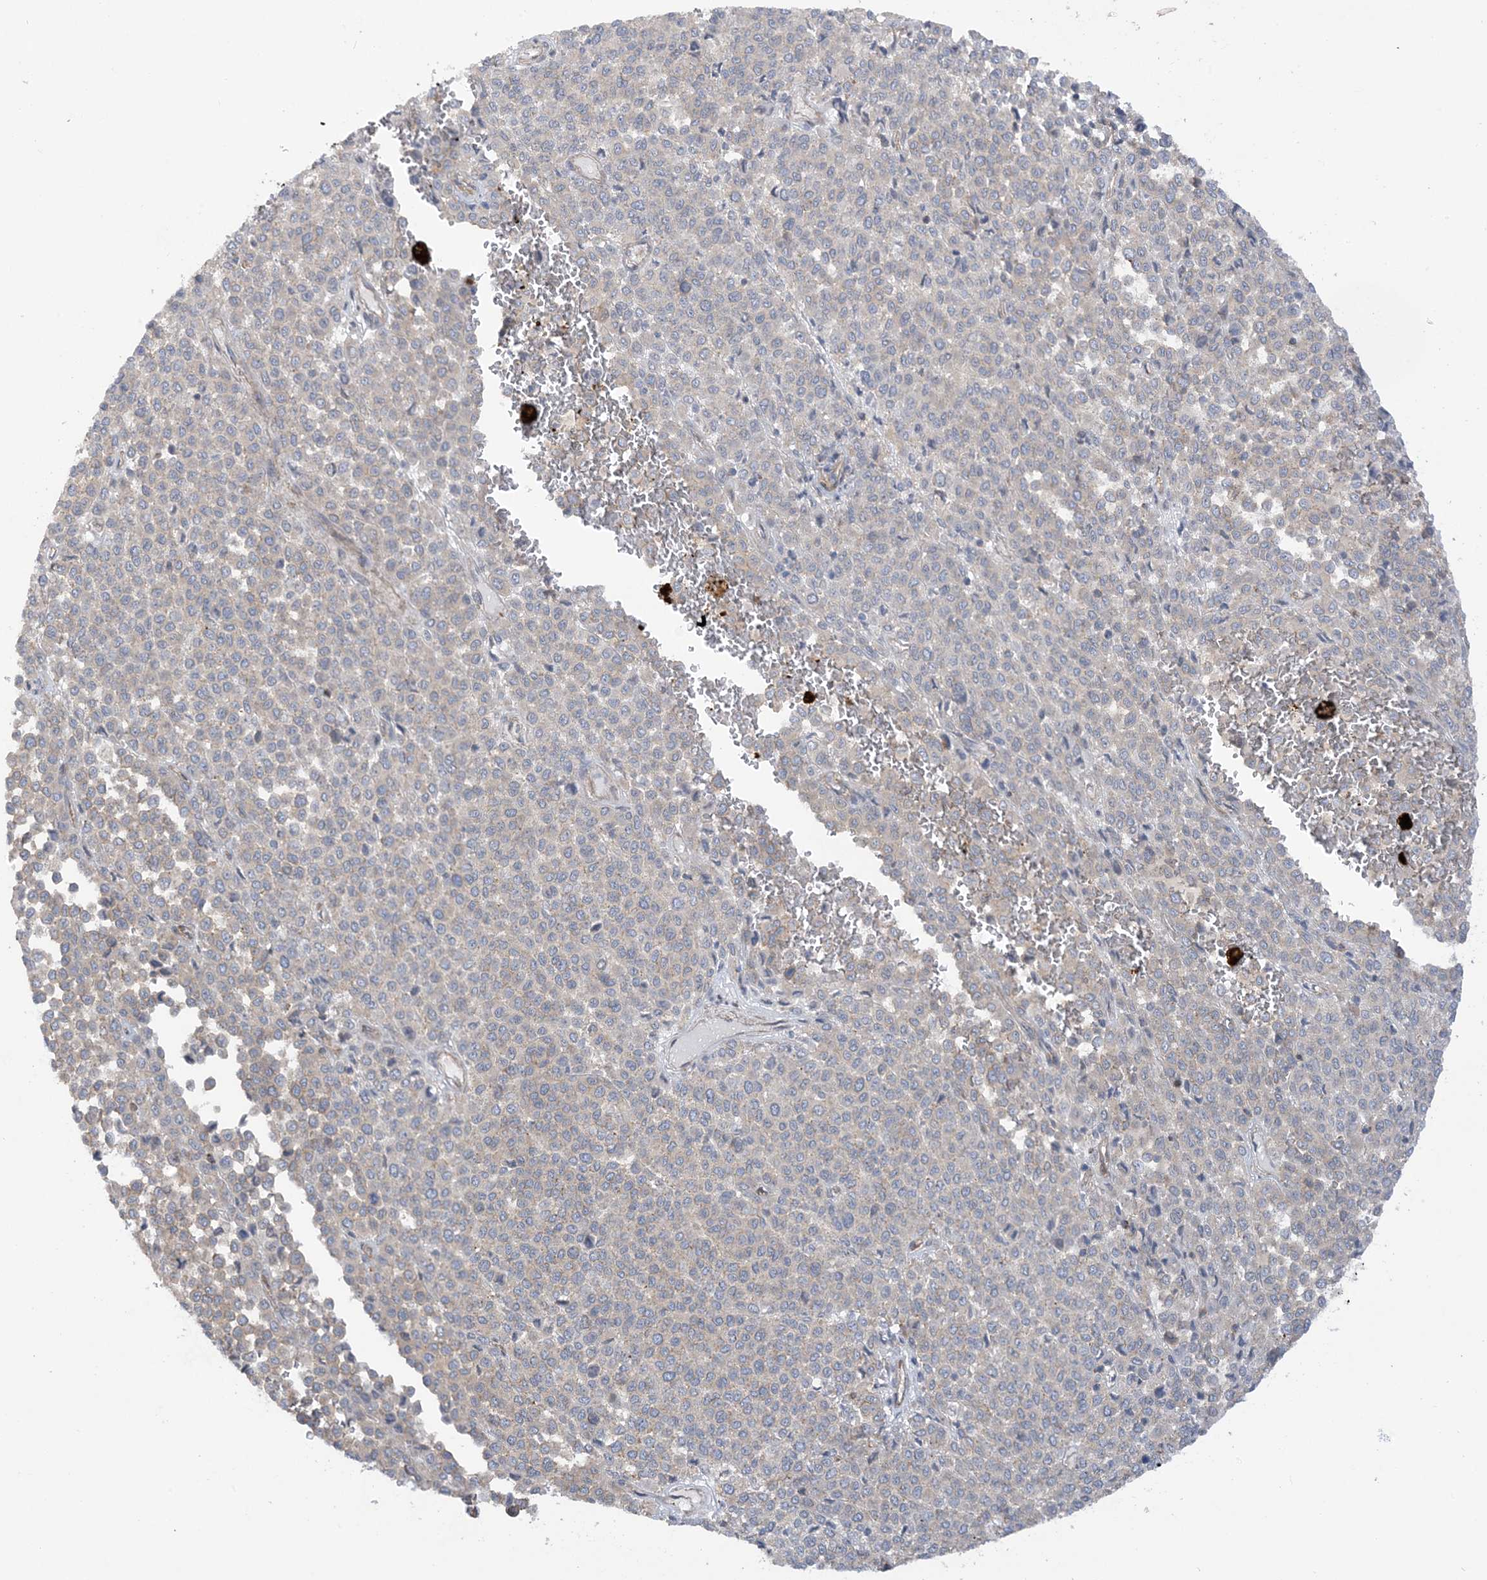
{"staining": {"intensity": "negative", "quantity": "none", "location": "none"}, "tissue": "melanoma", "cell_type": "Tumor cells", "image_type": "cancer", "snomed": [{"axis": "morphology", "description": "Malignant melanoma, Metastatic site"}, {"axis": "topography", "description": "Pancreas"}], "caption": "Photomicrograph shows no protein positivity in tumor cells of melanoma tissue. (DAB (3,3'-diaminobenzidine) IHC, high magnification).", "gene": "ICMT", "patient": {"sex": "female", "age": 30}}